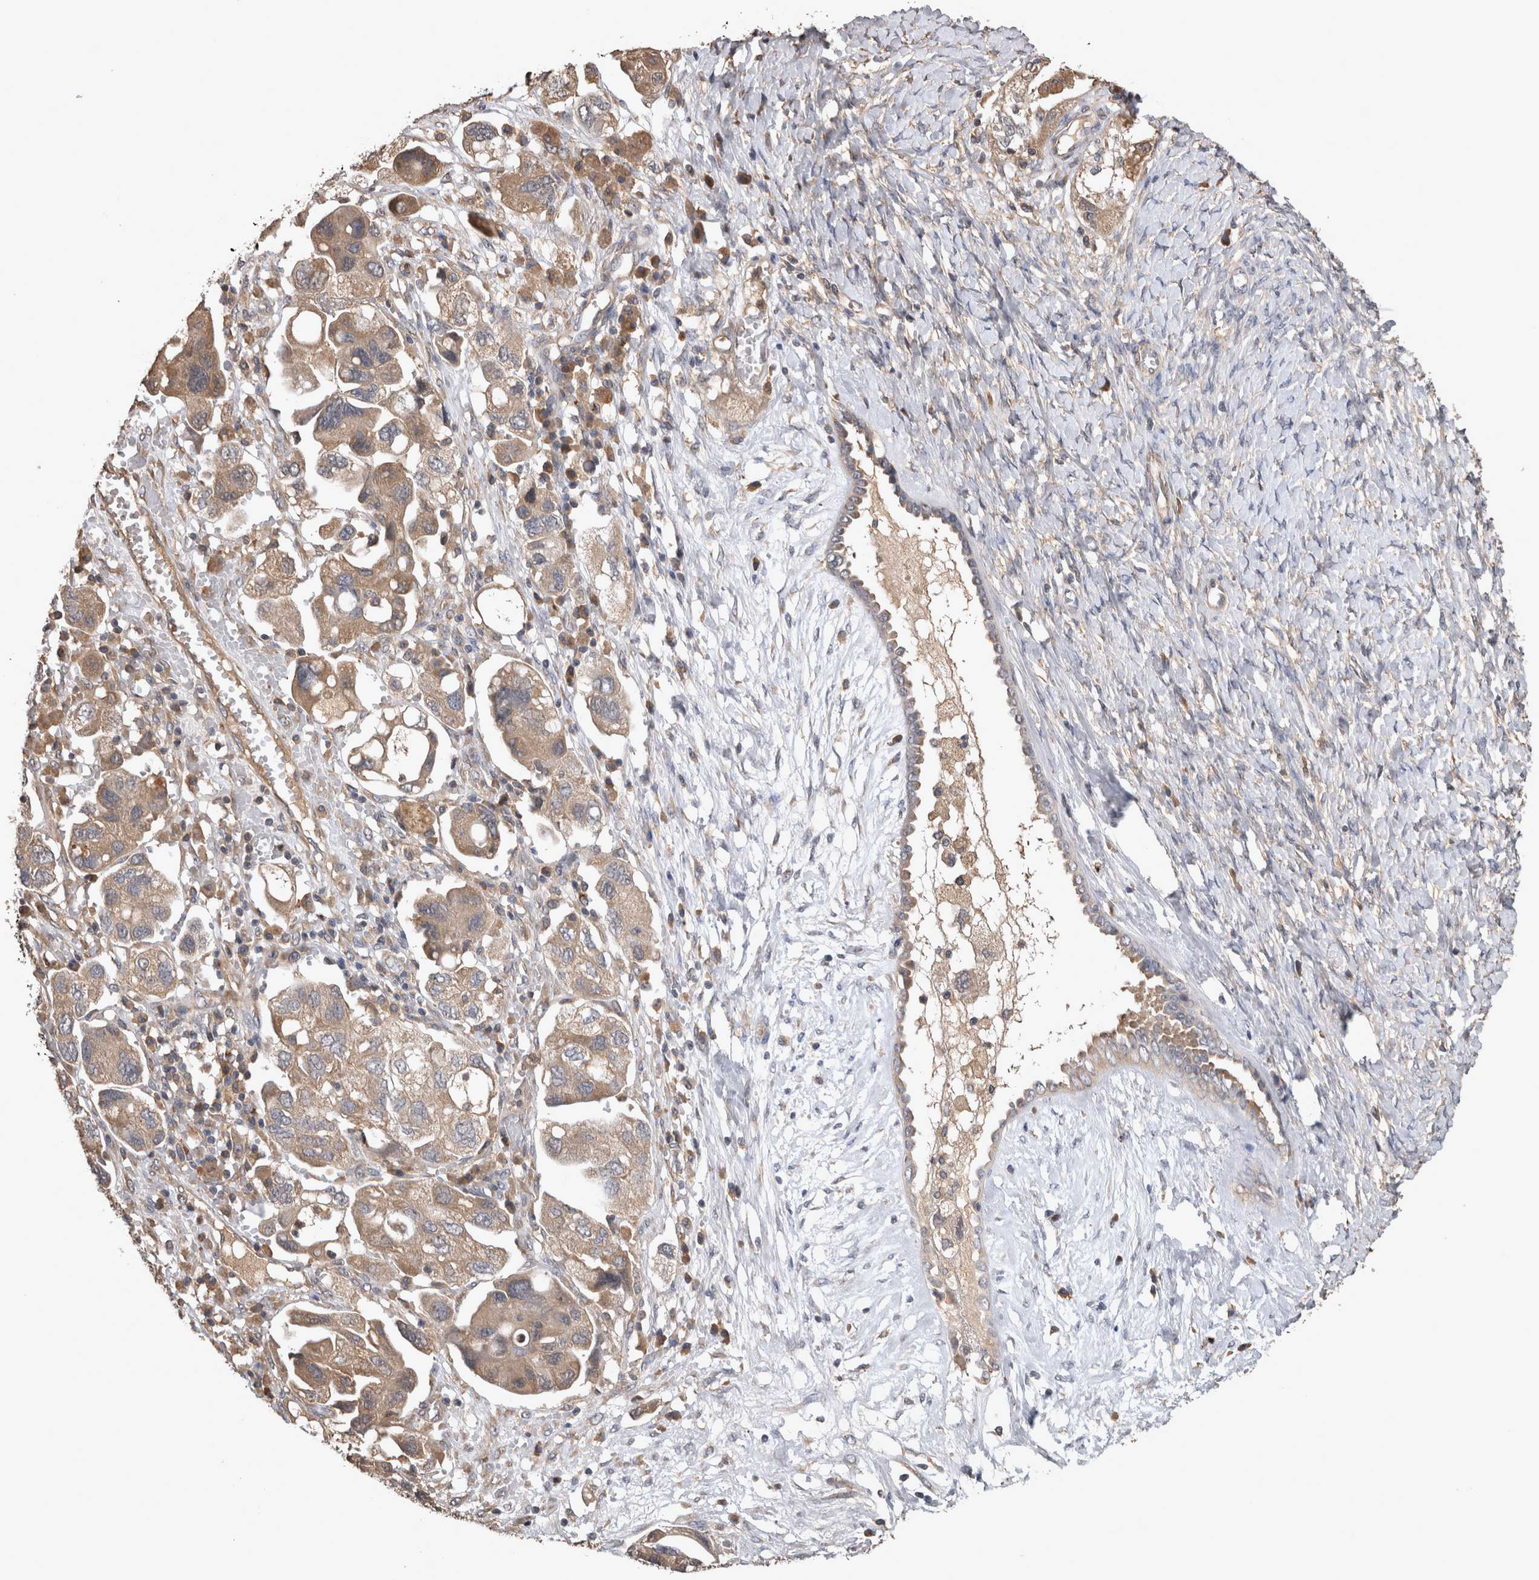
{"staining": {"intensity": "weak", "quantity": ">75%", "location": "cytoplasmic/membranous"}, "tissue": "ovarian cancer", "cell_type": "Tumor cells", "image_type": "cancer", "snomed": [{"axis": "morphology", "description": "Carcinoma, NOS"}, {"axis": "morphology", "description": "Cystadenocarcinoma, serous, NOS"}, {"axis": "topography", "description": "Ovary"}], "caption": "Tumor cells exhibit low levels of weak cytoplasmic/membranous positivity in approximately >75% of cells in carcinoma (ovarian).", "gene": "TMED7", "patient": {"sex": "female", "age": 69}}